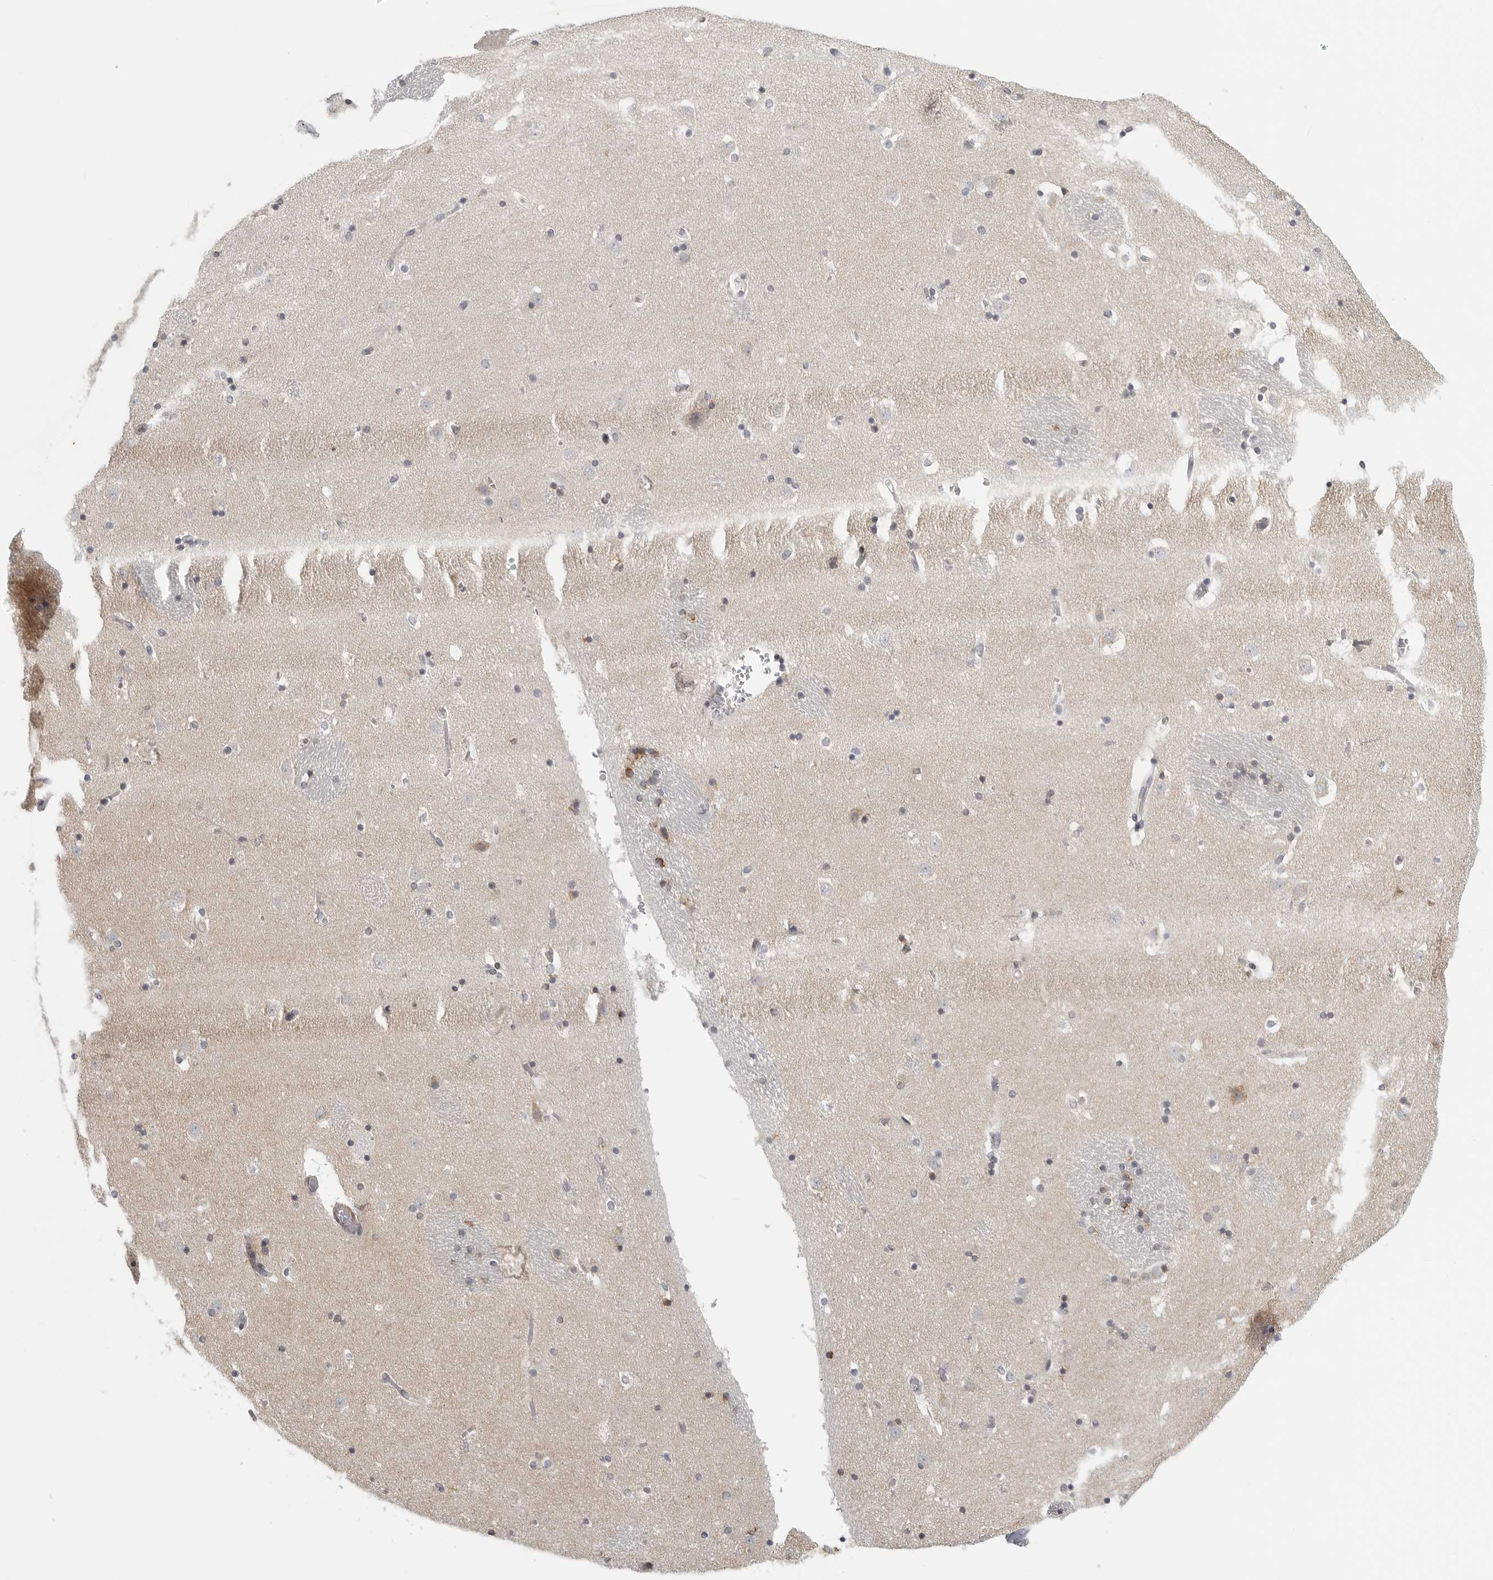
{"staining": {"intensity": "moderate", "quantity": "<25%", "location": "cytoplasmic/membranous"}, "tissue": "caudate", "cell_type": "Glial cells", "image_type": "normal", "snomed": [{"axis": "morphology", "description": "Normal tissue, NOS"}, {"axis": "topography", "description": "Lateral ventricle wall"}], "caption": "Immunohistochemical staining of normal human caudate demonstrates low levels of moderate cytoplasmic/membranous staining in about <25% of glial cells.", "gene": "MAP7D1", "patient": {"sex": "male", "age": 45}}